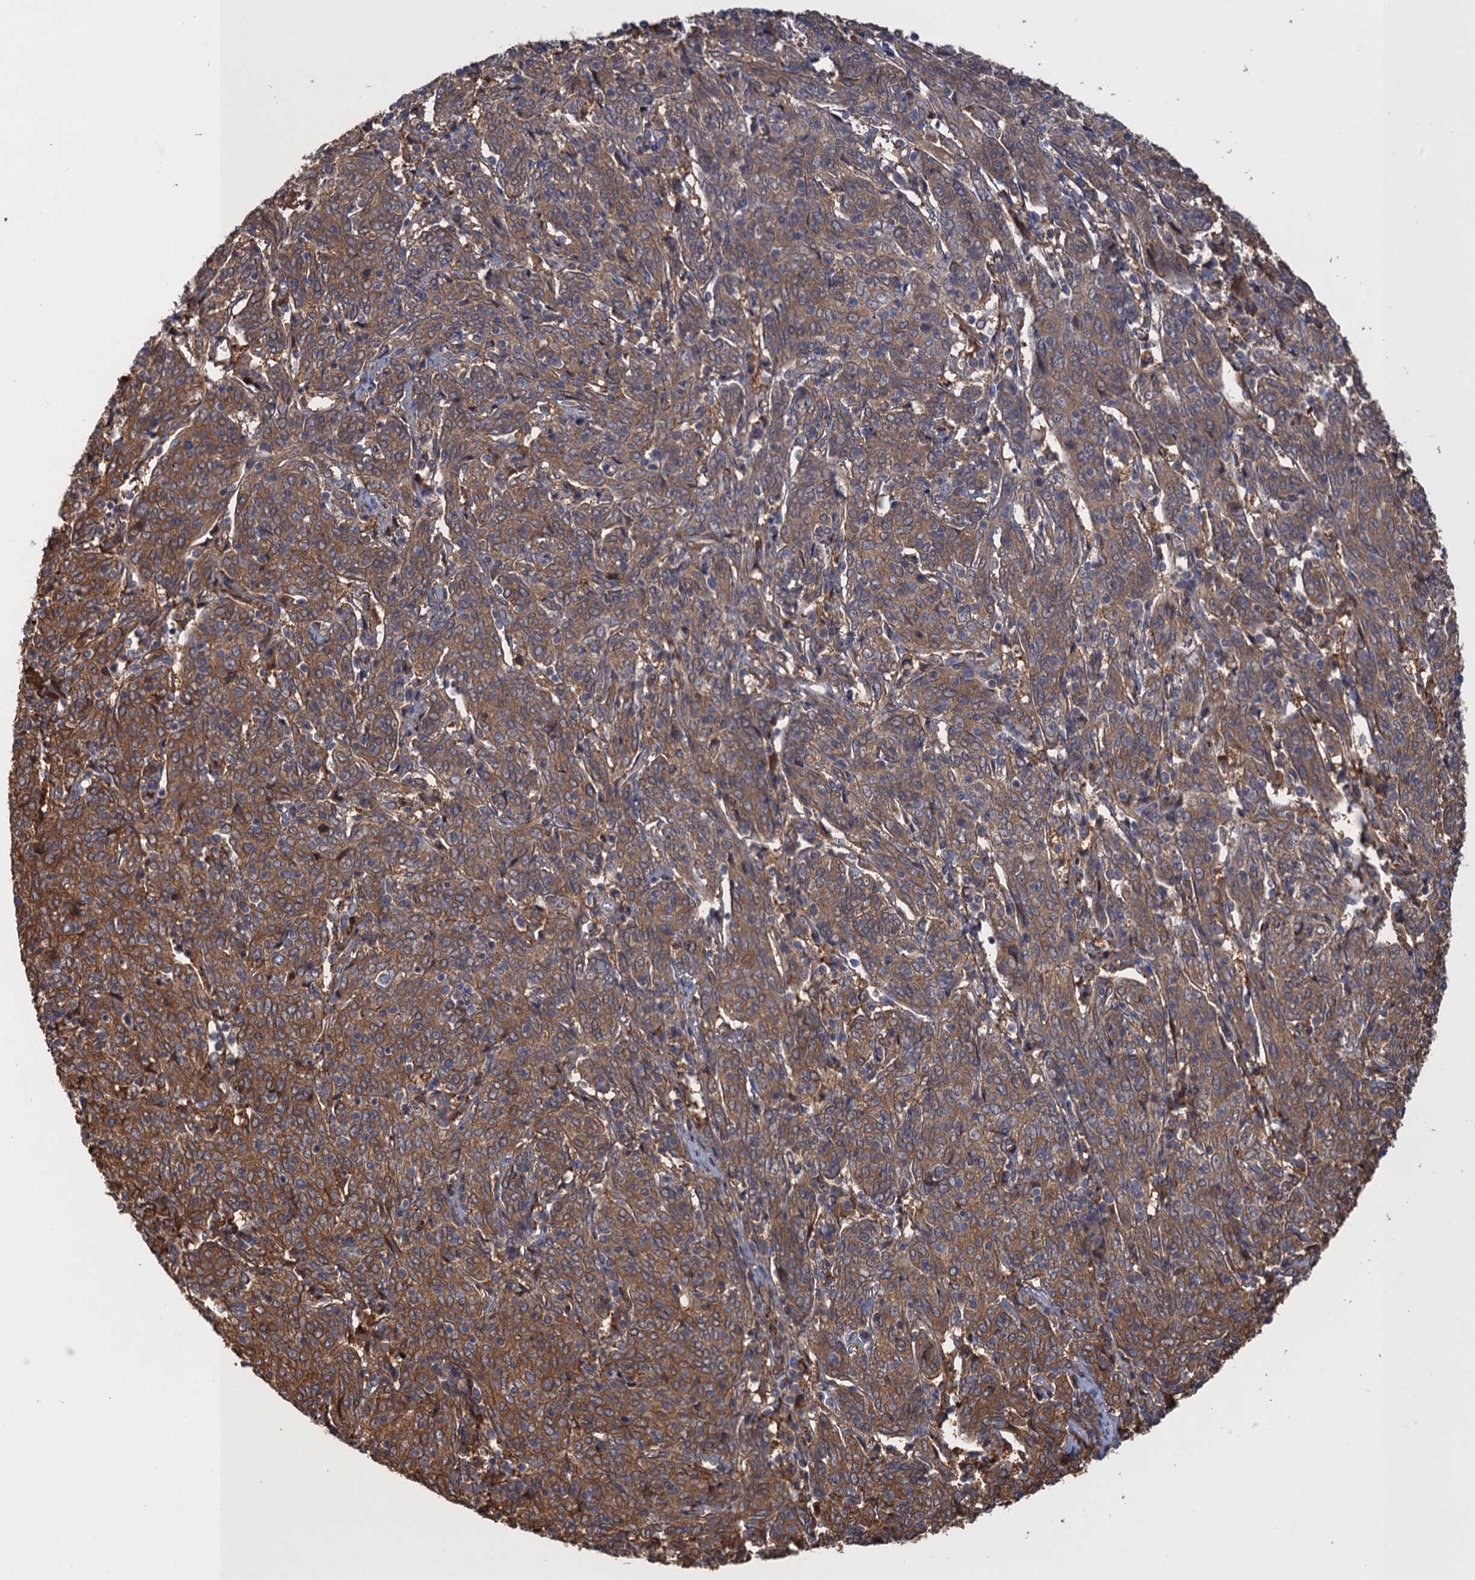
{"staining": {"intensity": "moderate", "quantity": ">75%", "location": "cytoplasmic/membranous"}, "tissue": "cervical cancer", "cell_type": "Tumor cells", "image_type": "cancer", "snomed": [{"axis": "morphology", "description": "Squamous cell carcinoma, NOS"}, {"axis": "topography", "description": "Cervix"}], "caption": "Immunohistochemistry of squamous cell carcinoma (cervical) exhibits medium levels of moderate cytoplasmic/membranous staining in about >75% of tumor cells. The staining is performed using DAB brown chromogen to label protein expression. The nuclei are counter-stained blue using hematoxylin.", "gene": "NEK8", "patient": {"sex": "female", "age": 67}}